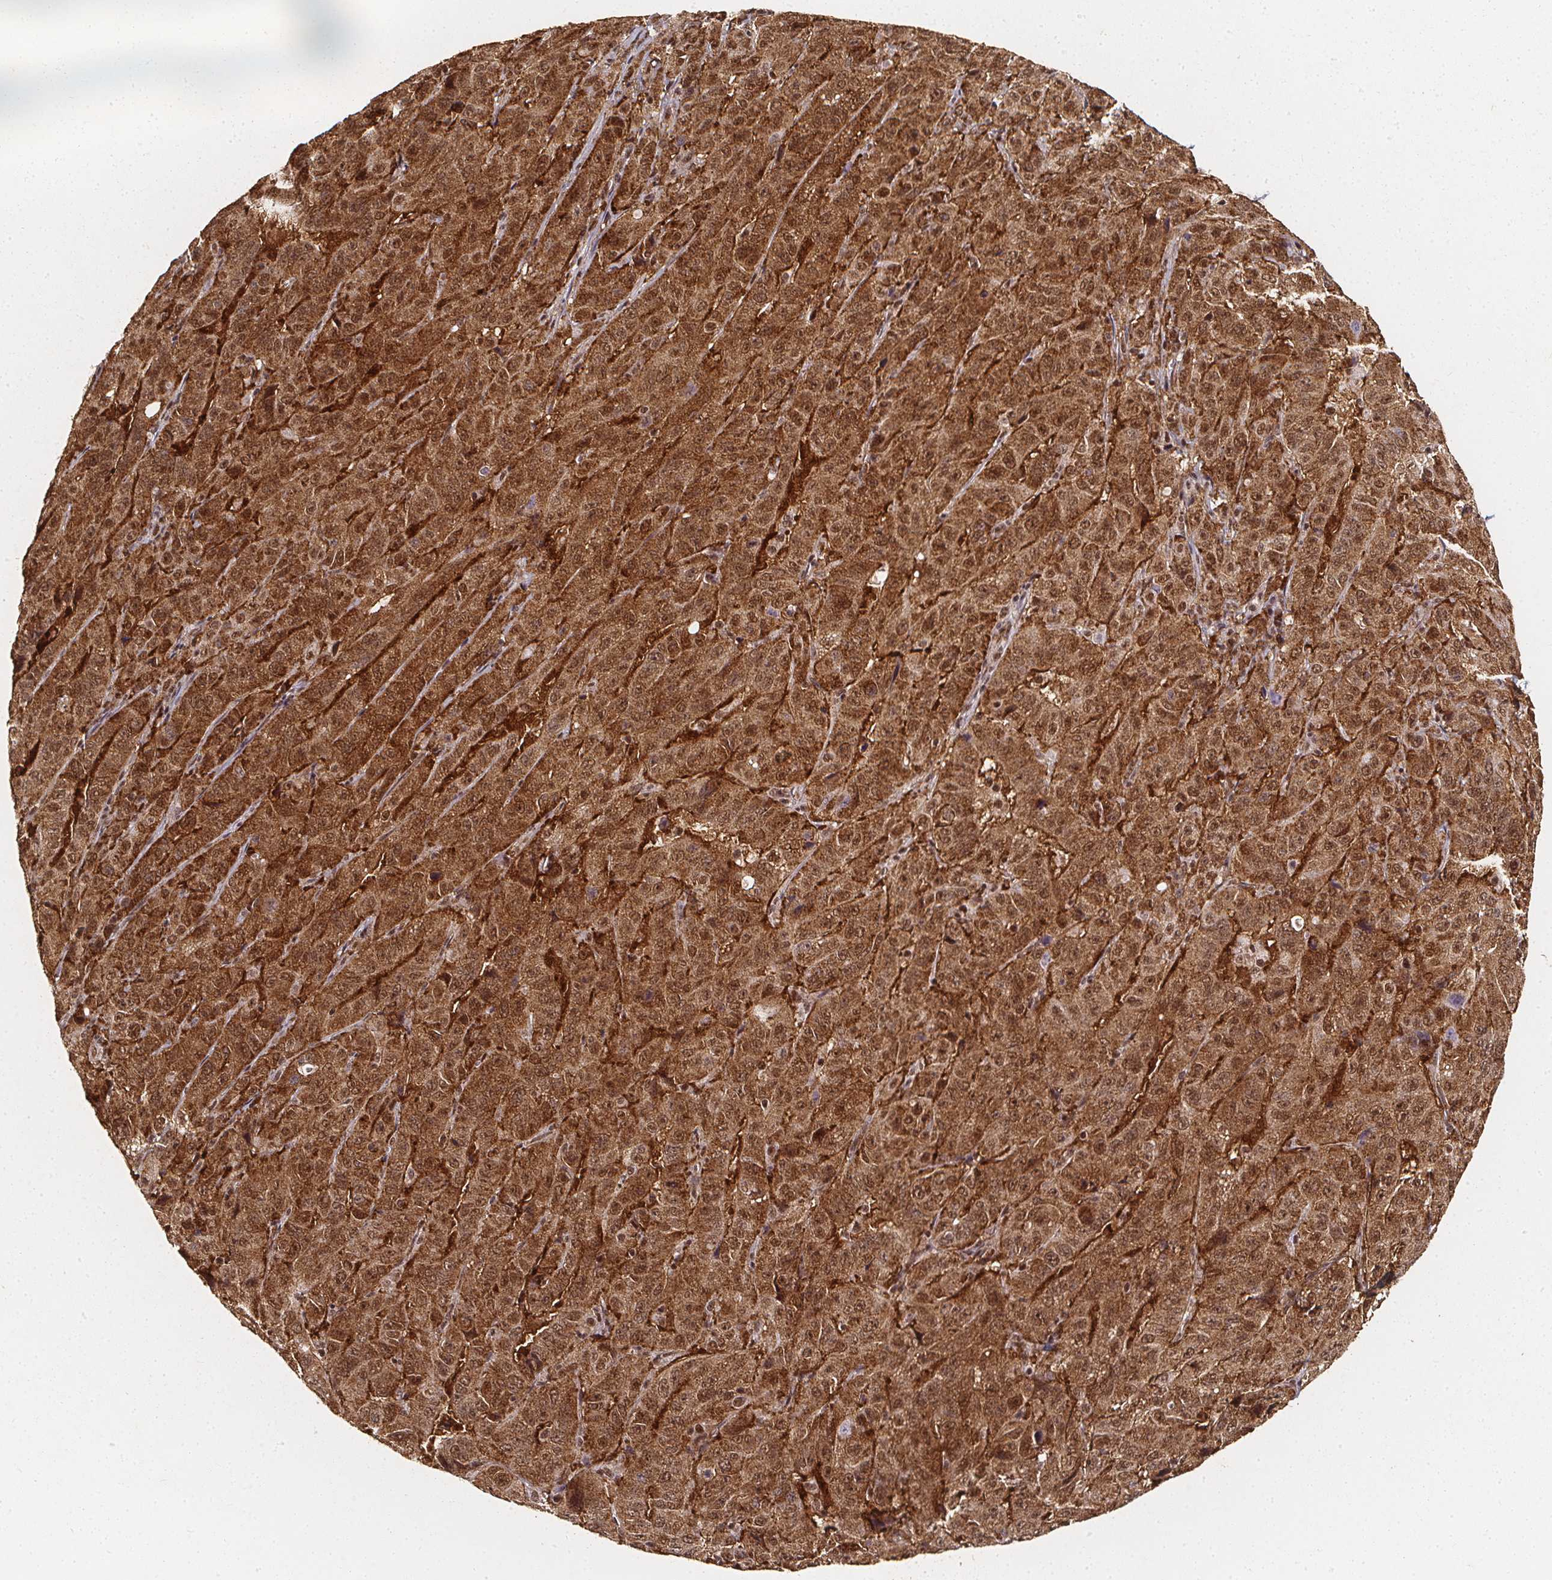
{"staining": {"intensity": "strong", "quantity": ">75%", "location": "cytoplasmic/membranous,nuclear"}, "tissue": "pancreatic cancer", "cell_type": "Tumor cells", "image_type": "cancer", "snomed": [{"axis": "morphology", "description": "Adenocarcinoma, NOS"}, {"axis": "topography", "description": "Pancreas"}], "caption": "Brown immunohistochemical staining in adenocarcinoma (pancreatic) displays strong cytoplasmic/membranous and nuclear staining in about >75% of tumor cells.", "gene": "SMN1", "patient": {"sex": "male", "age": 63}}